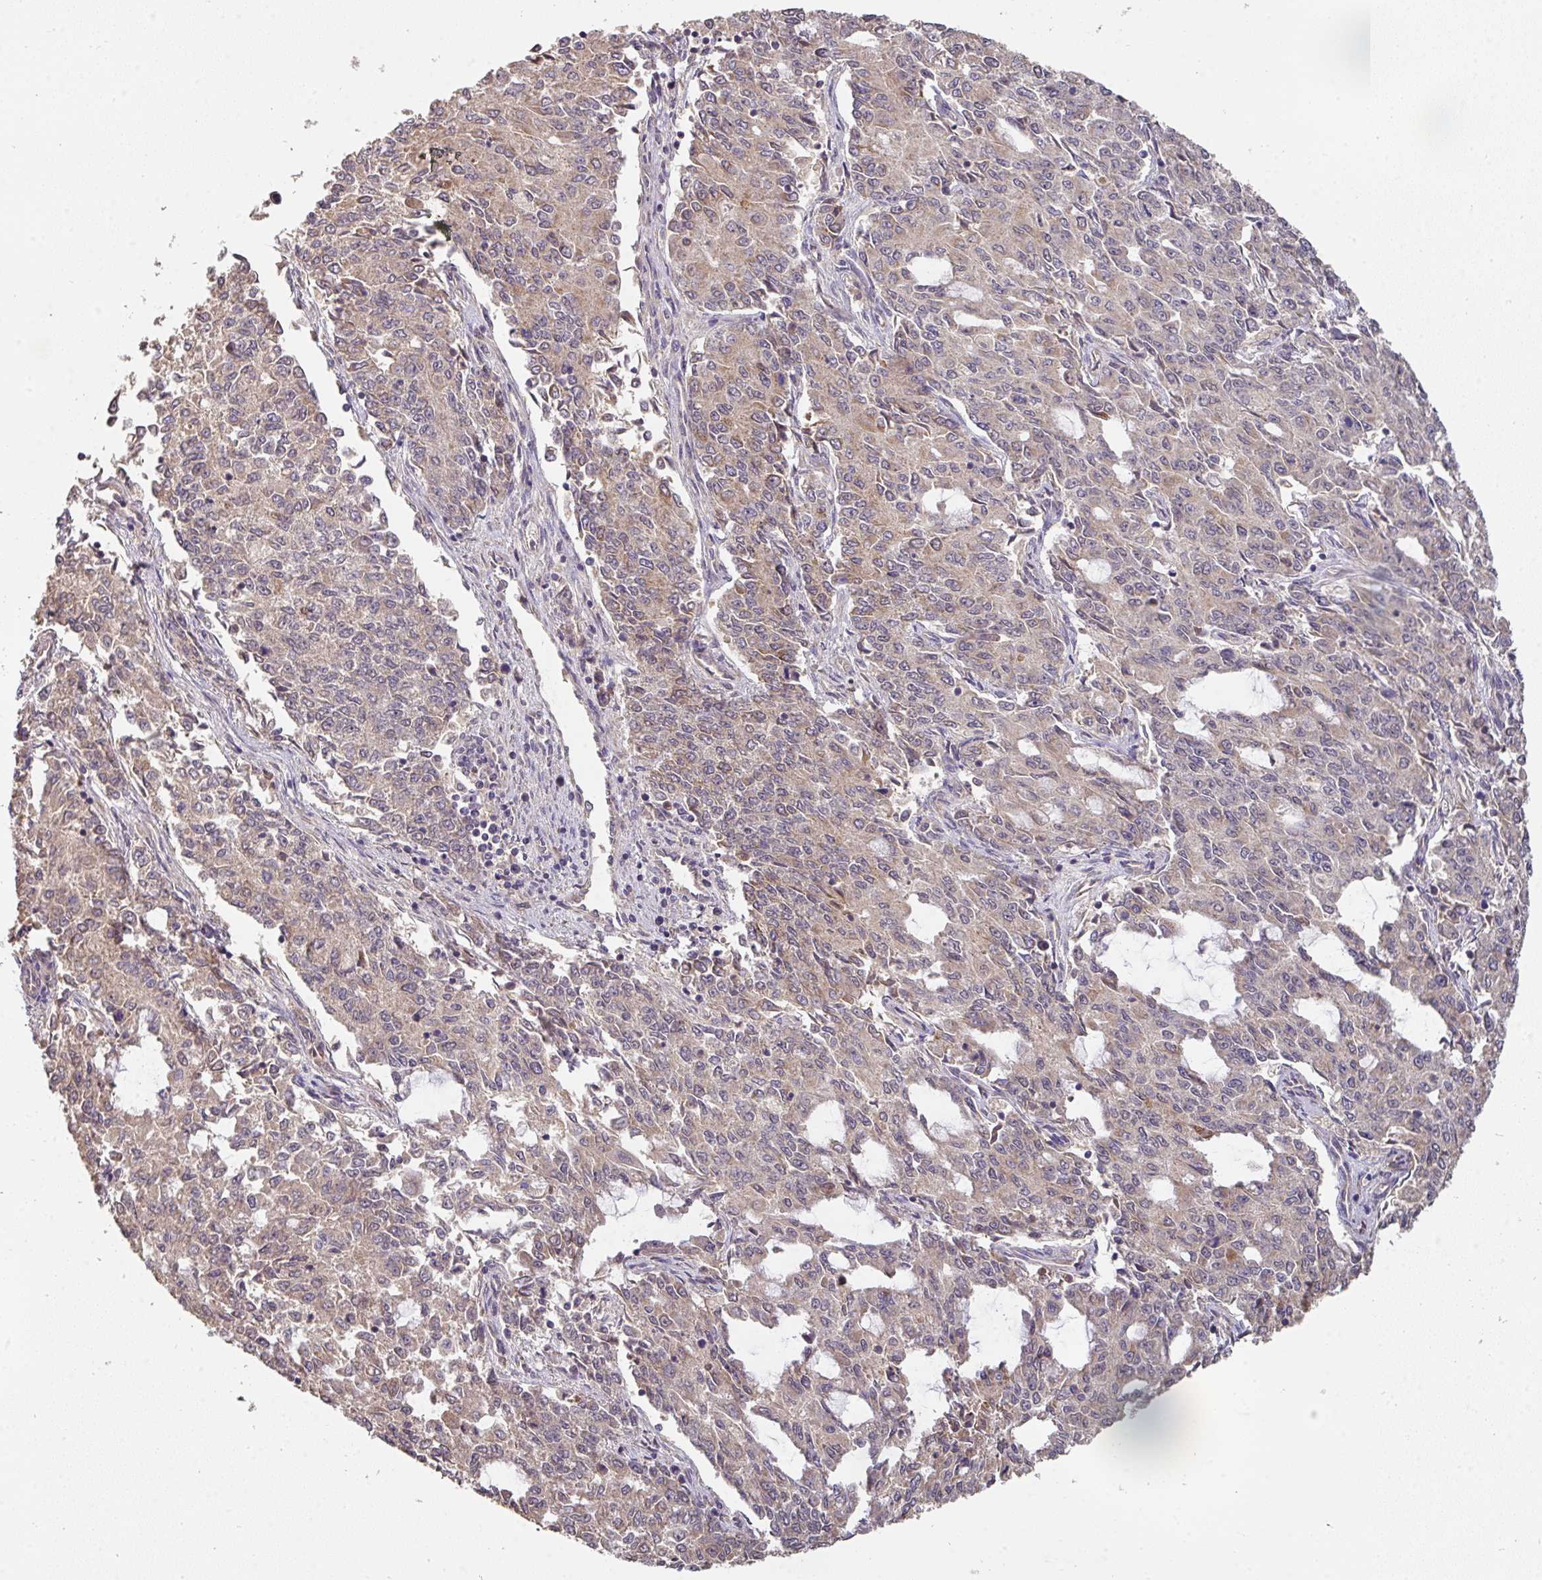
{"staining": {"intensity": "weak", "quantity": ">75%", "location": "cytoplasmic/membranous"}, "tissue": "endometrial cancer", "cell_type": "Tumor cells", "image_type": "cancer", "snomed": [{"axis": "morphology", "description": "Adenocarcinoma, NOS"}, {"axis": "topography", "description": "Endometrium"}], "caption": "High-magnification brightfield microscopy of endometrial adenocarcinoma stained with DAB (3,3'-diaminobenzidine) (brown) and counterstained with hematoxylin (blue). tumor cells exhibit weak cytoplasmic/membranous staining is appreciated in about>75% of cells.", "gene": "ACVR2B", "patient": {"sex": "female", "age": 50}}